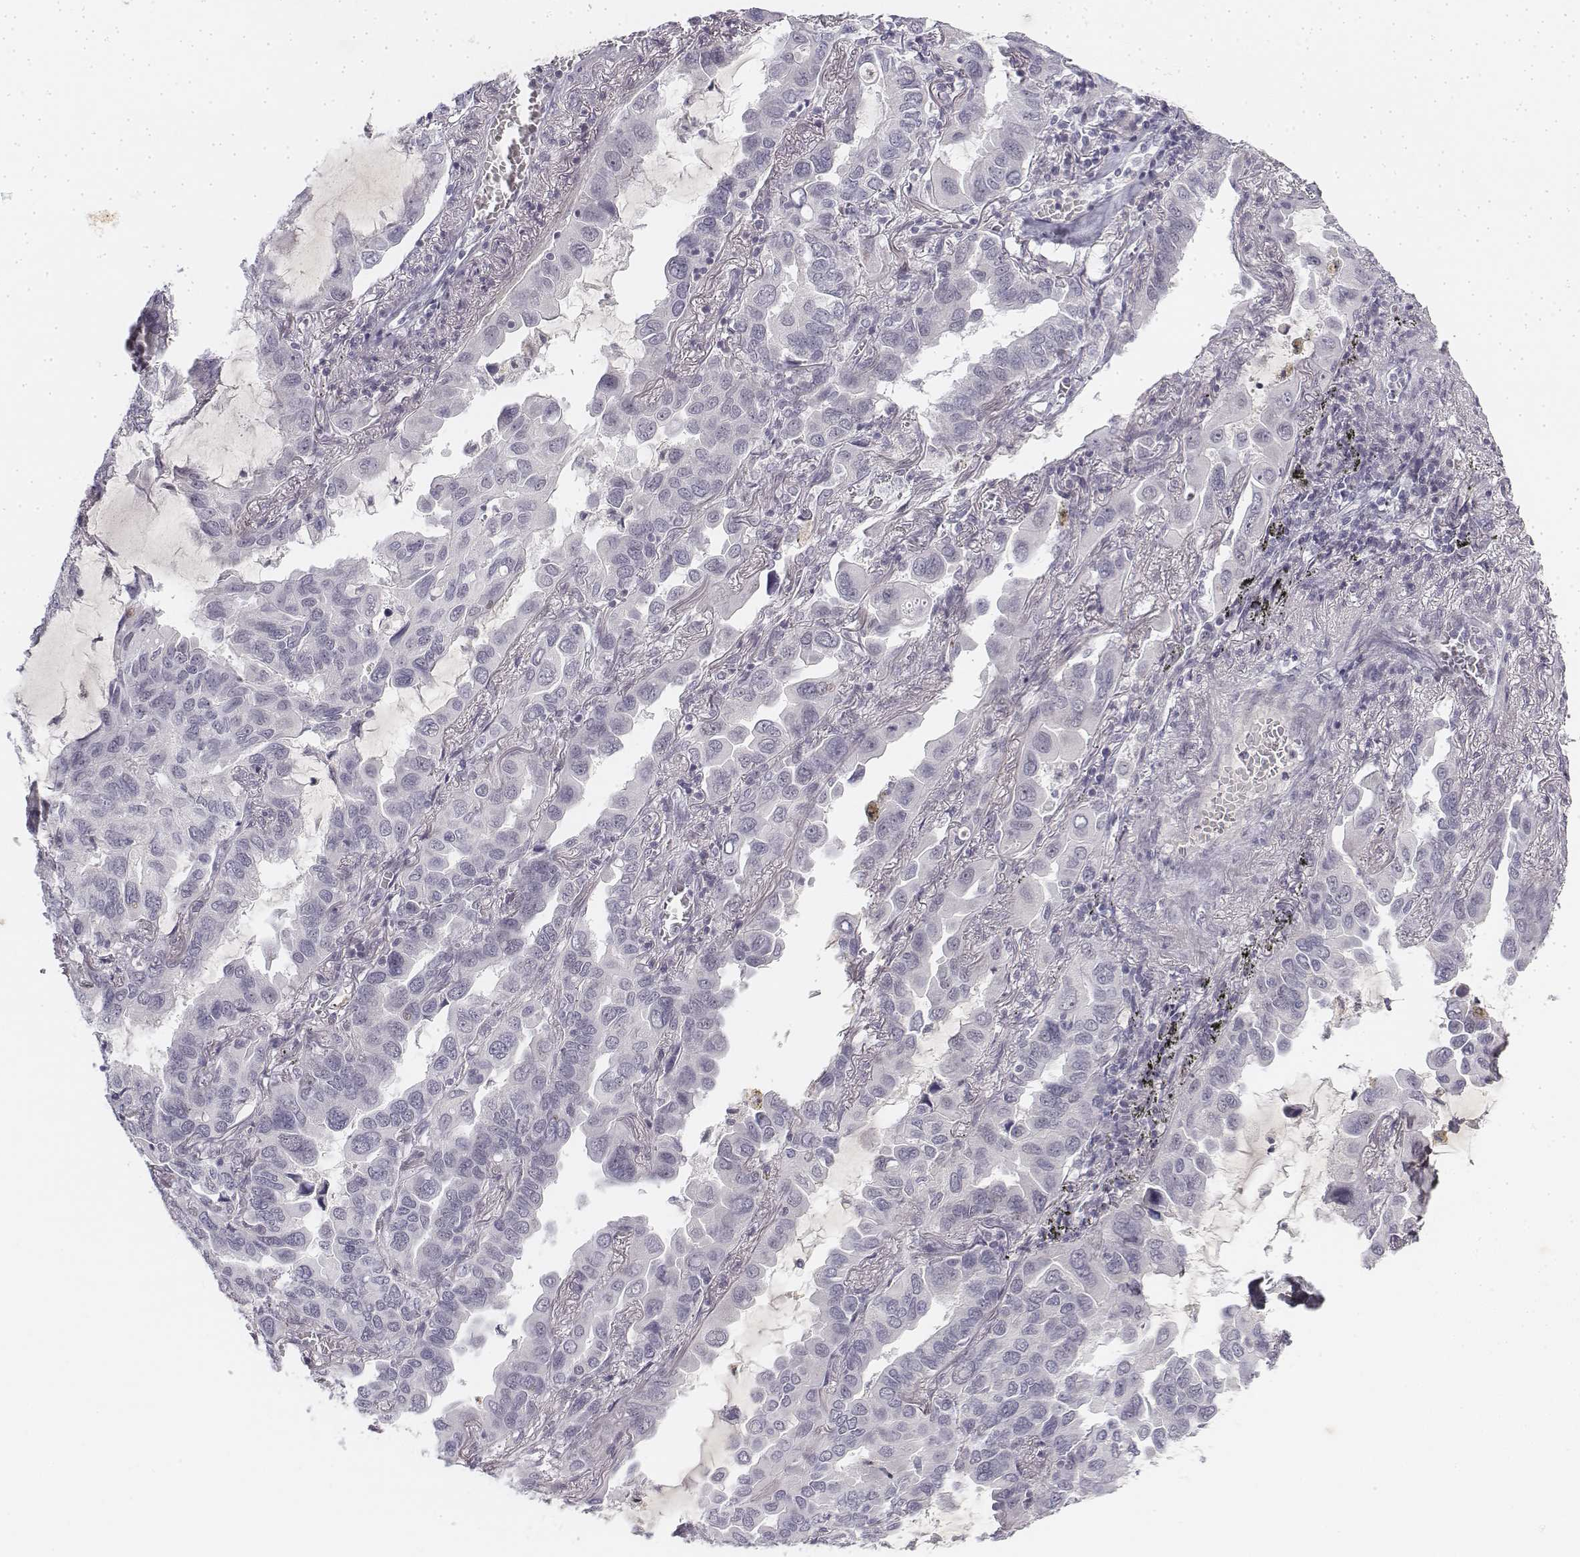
{"staining": {"intensity": "negative", "quantity": "none", "location": "none"}, "tissue": "lung cancer", "cell_type": "Tumor cells", "image_type": "cancer", "snomed": [{"axis": "morphology", "description": "Adenocarcinoma, NOS"}, {"axis": "topography", "description": "Lung"}], "caption": "This is an immunohistochemistry image of human adenocarcinoma (lung). There is no staining in tumor cells.", "gene": "KRT84", "patient": {"sex": "male", "age": 64}}